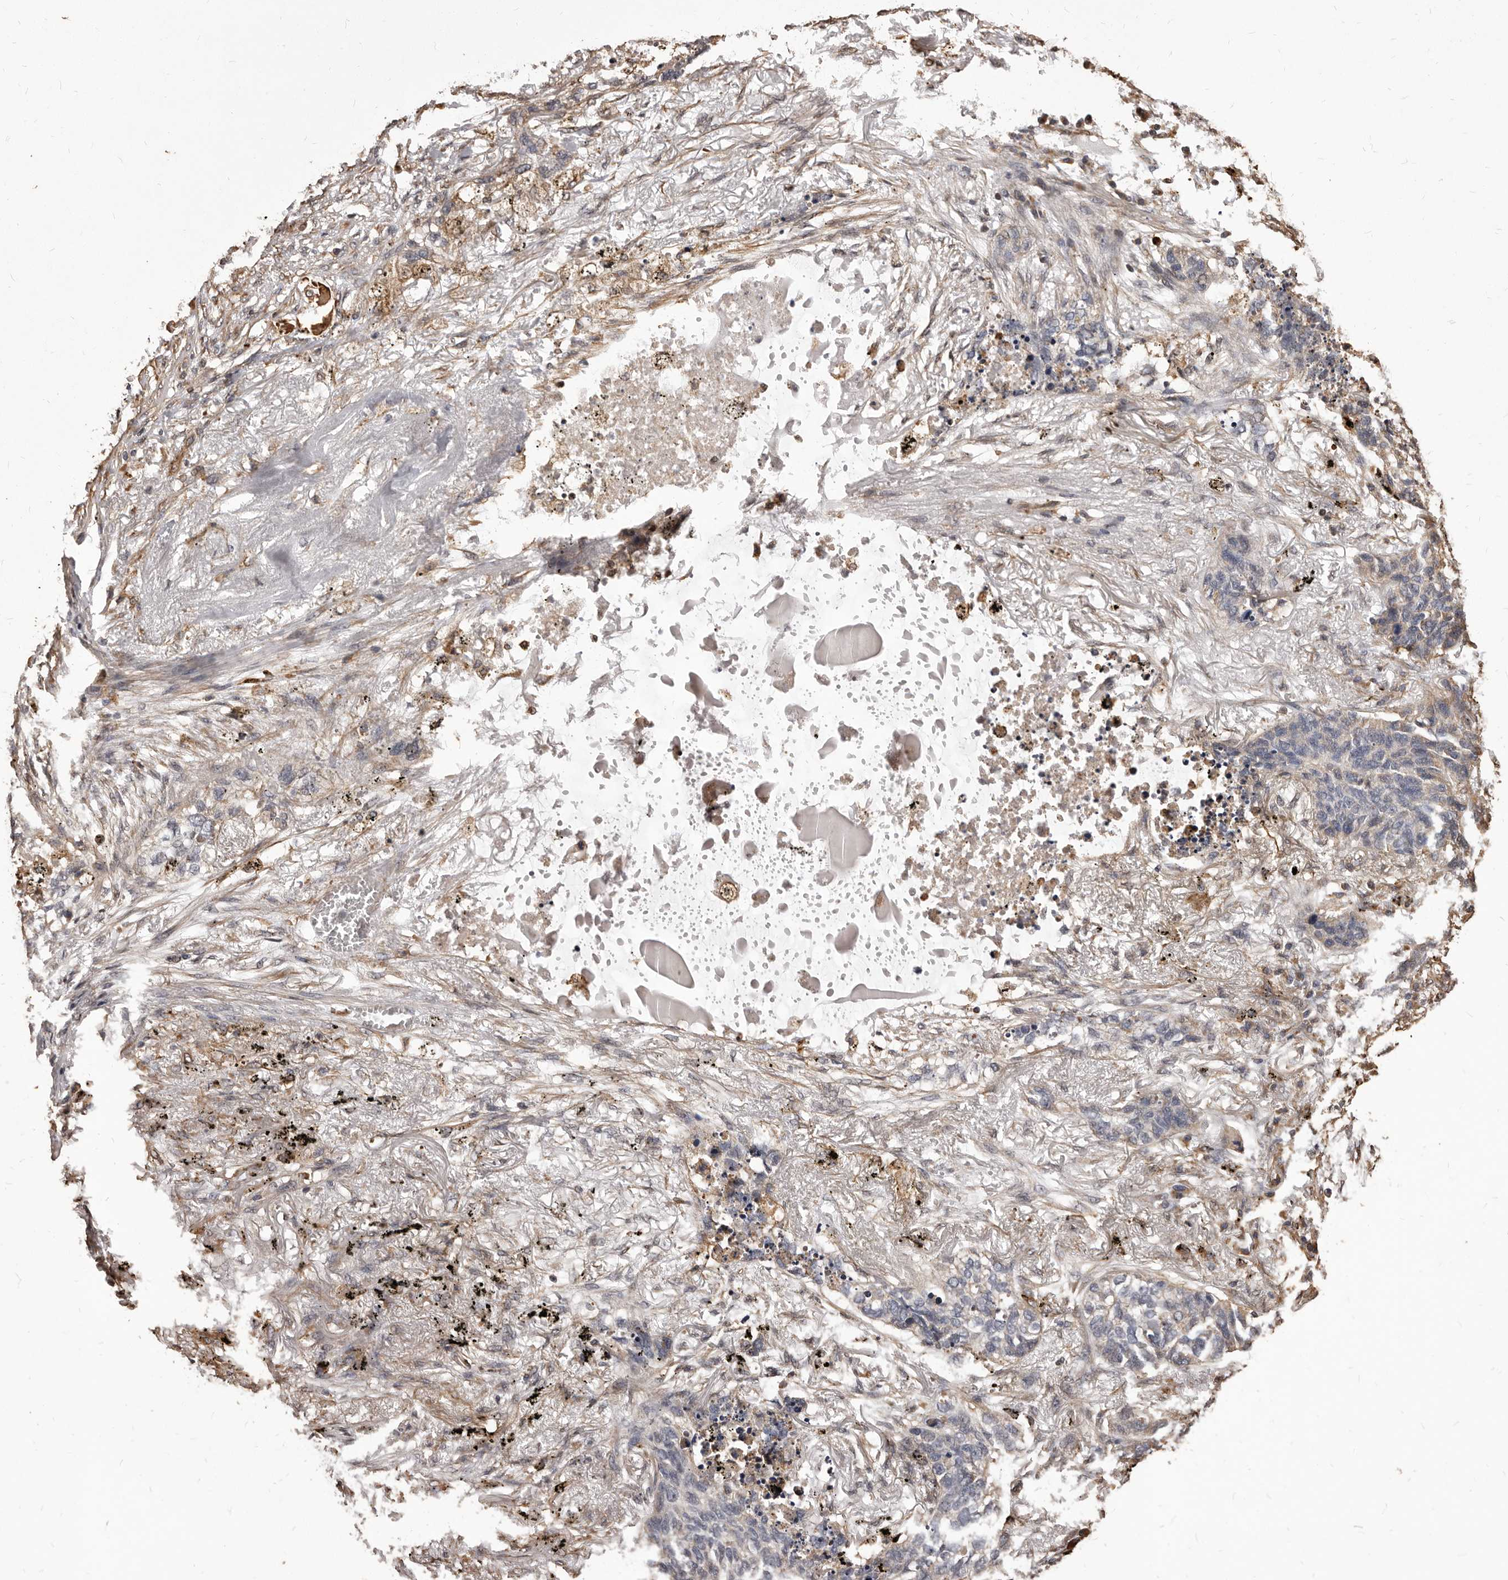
{"staining": {"intensity": "negative", "quantity": "none", "location": "none"}, "tissue": "lung cancer", "cell_type": "Tumor cells", "image_type": "cancer", "snomed": [{"axis": "morphology", "description": "Squamous cell carcinoma, NOS"}, {"axis": "topography", "description": "Lung"}], "caption": "DAB immunohistochemical staining of lung cancer (squamous cell carcinoma) reveals no significant expression in tumor cells.", "gene": "ALPK1", "patient": {"sex": "female", "age": 63}}